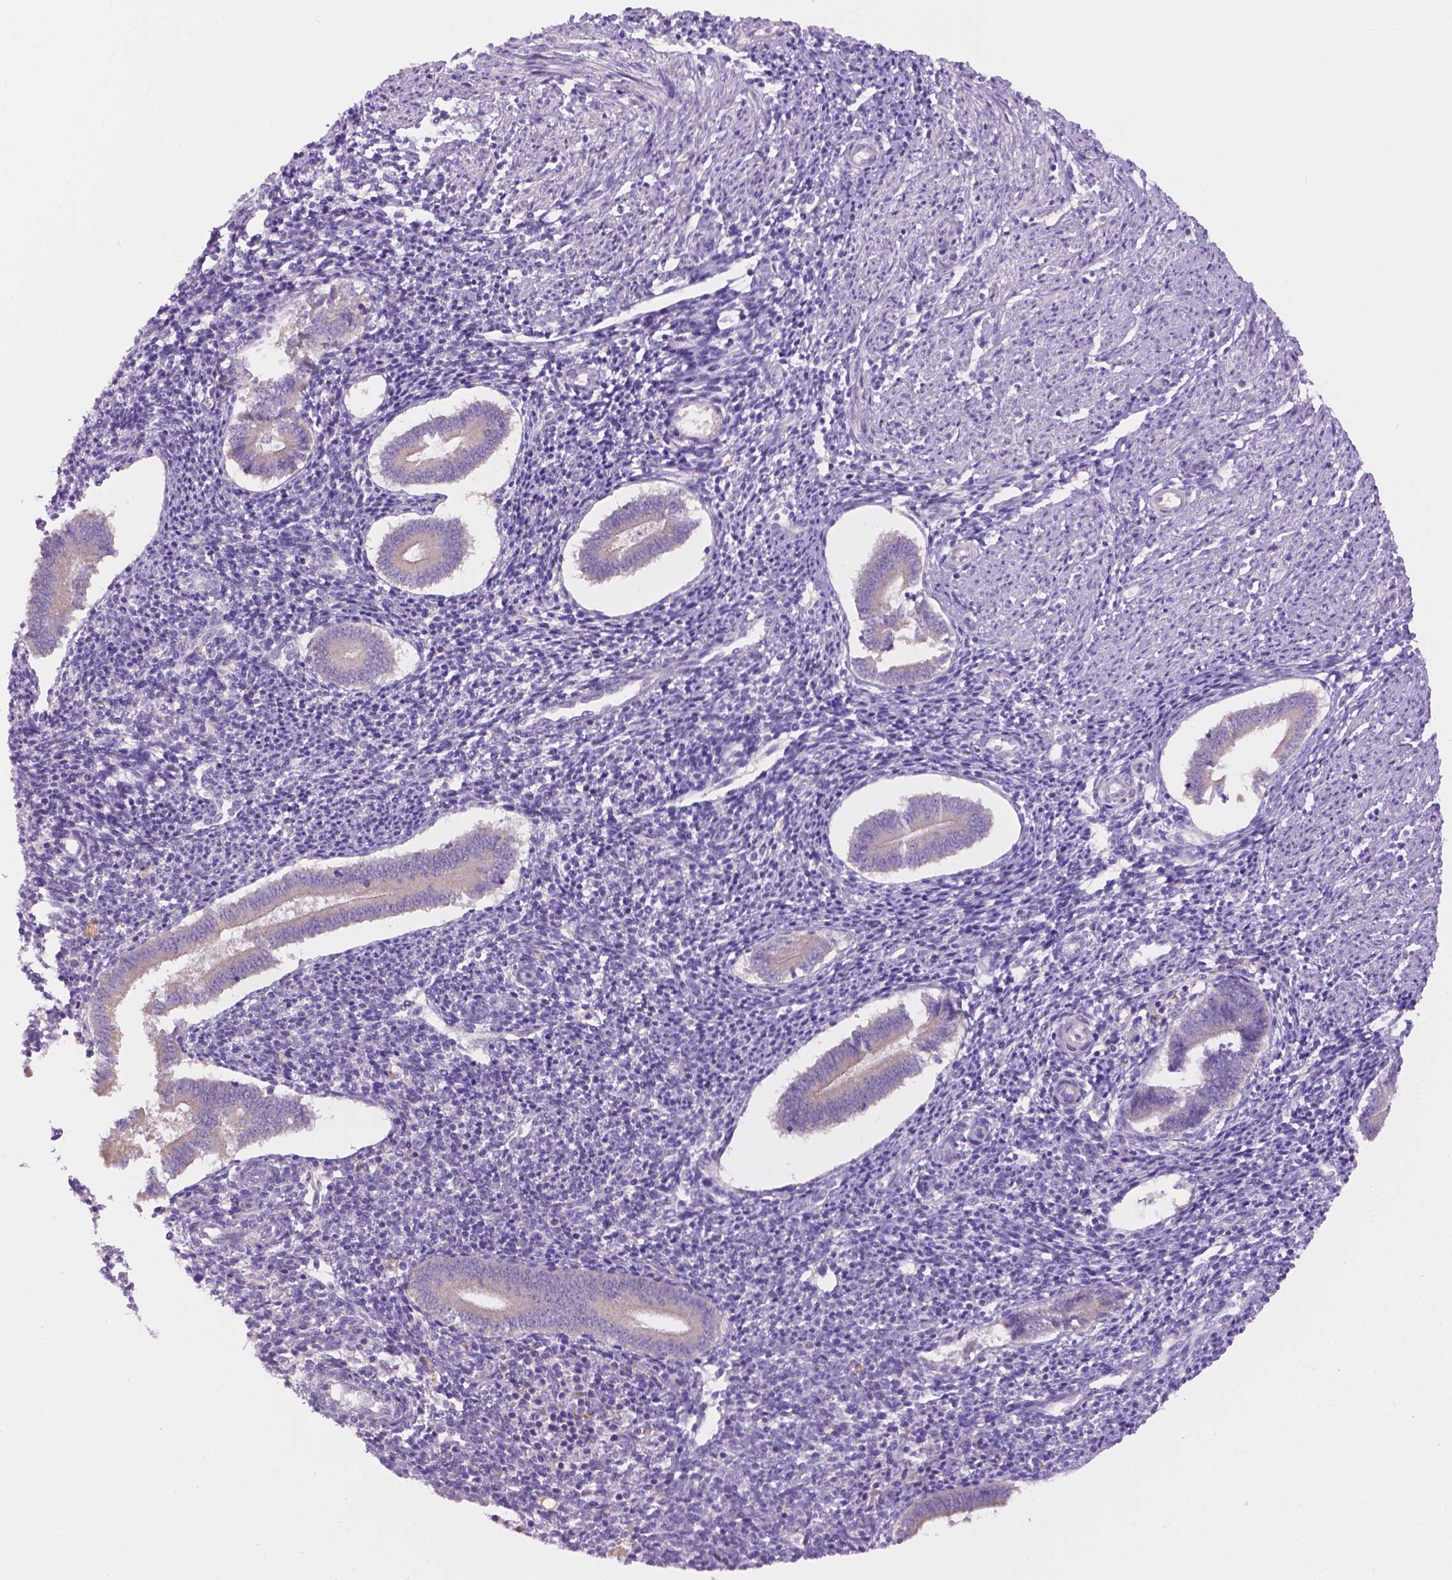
{"staining": {"intensity": "negative", "quantity": "none", "location": "none"}, "tissue": "endometrium", "cell_type": "Cells in endometrial stroma", "image_type": "normal", "snomed": [{"axis": "morphology", "description": "Normal tissue, NOS"}, {"axis": "topography", "description": "Endometrium"}], "caption": "Image shows no significant protein staining in cells in endometrial stroma of benign endometrium.", "gene": "CDH7", "patient": {"sex": "female", "age": 25}}